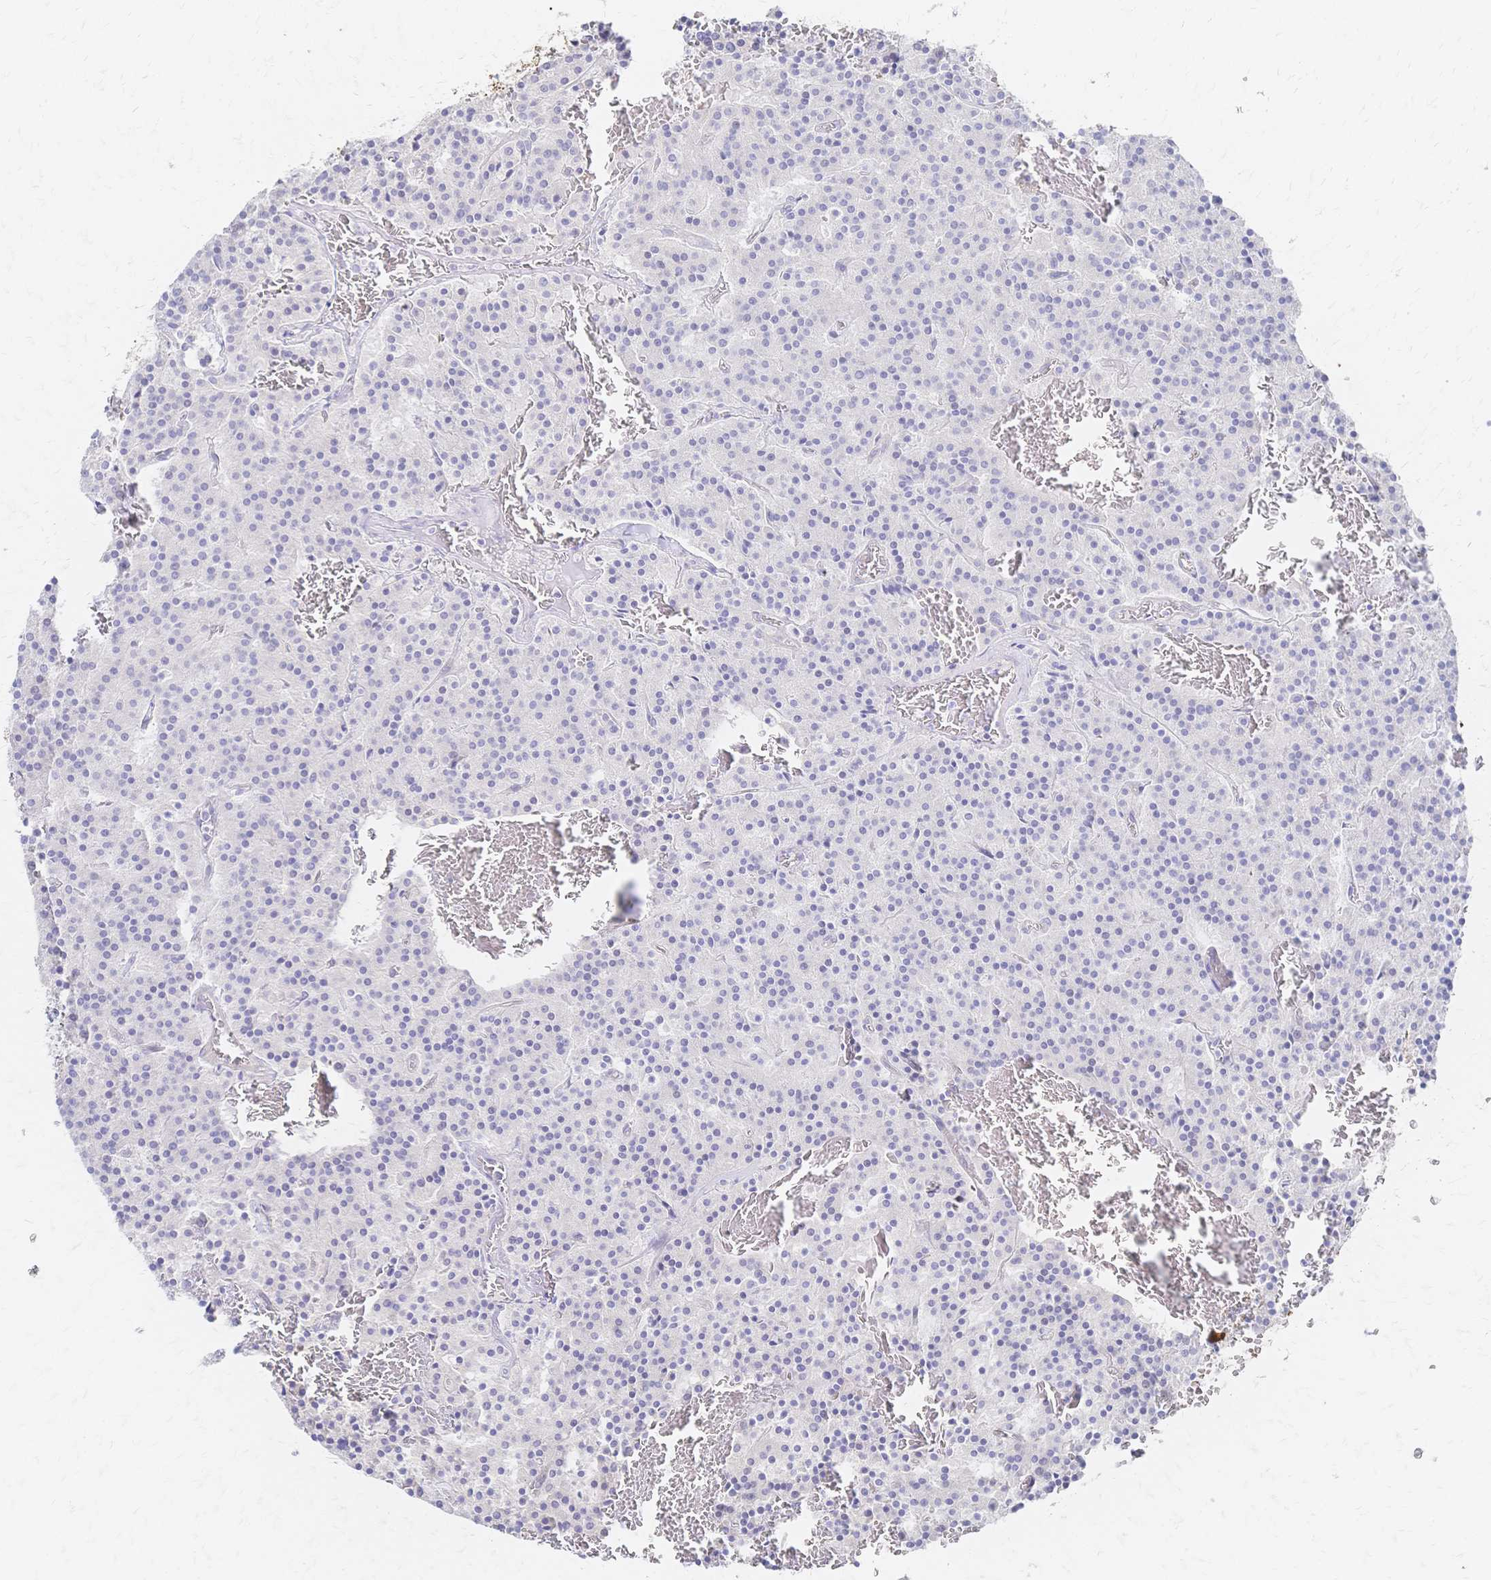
{"staining": {"intensity": "negative", "quantity": "none", "location": "none"}, "tissue": "carcinoid", "cell_type": "Tumor cells", "image_type": "cancer", "snomed": [{"axis": "morphology", "description": "Carcinoid, malignant, NOS"}, {"axis": "topography", "description": "Lung"}], "caption": "Human carcinoid stained for a protein using IHC demonstrates no positivity in tumor cells.", "gene": "SLC5A1", "patient": {"sex": "male", "age": 70}}